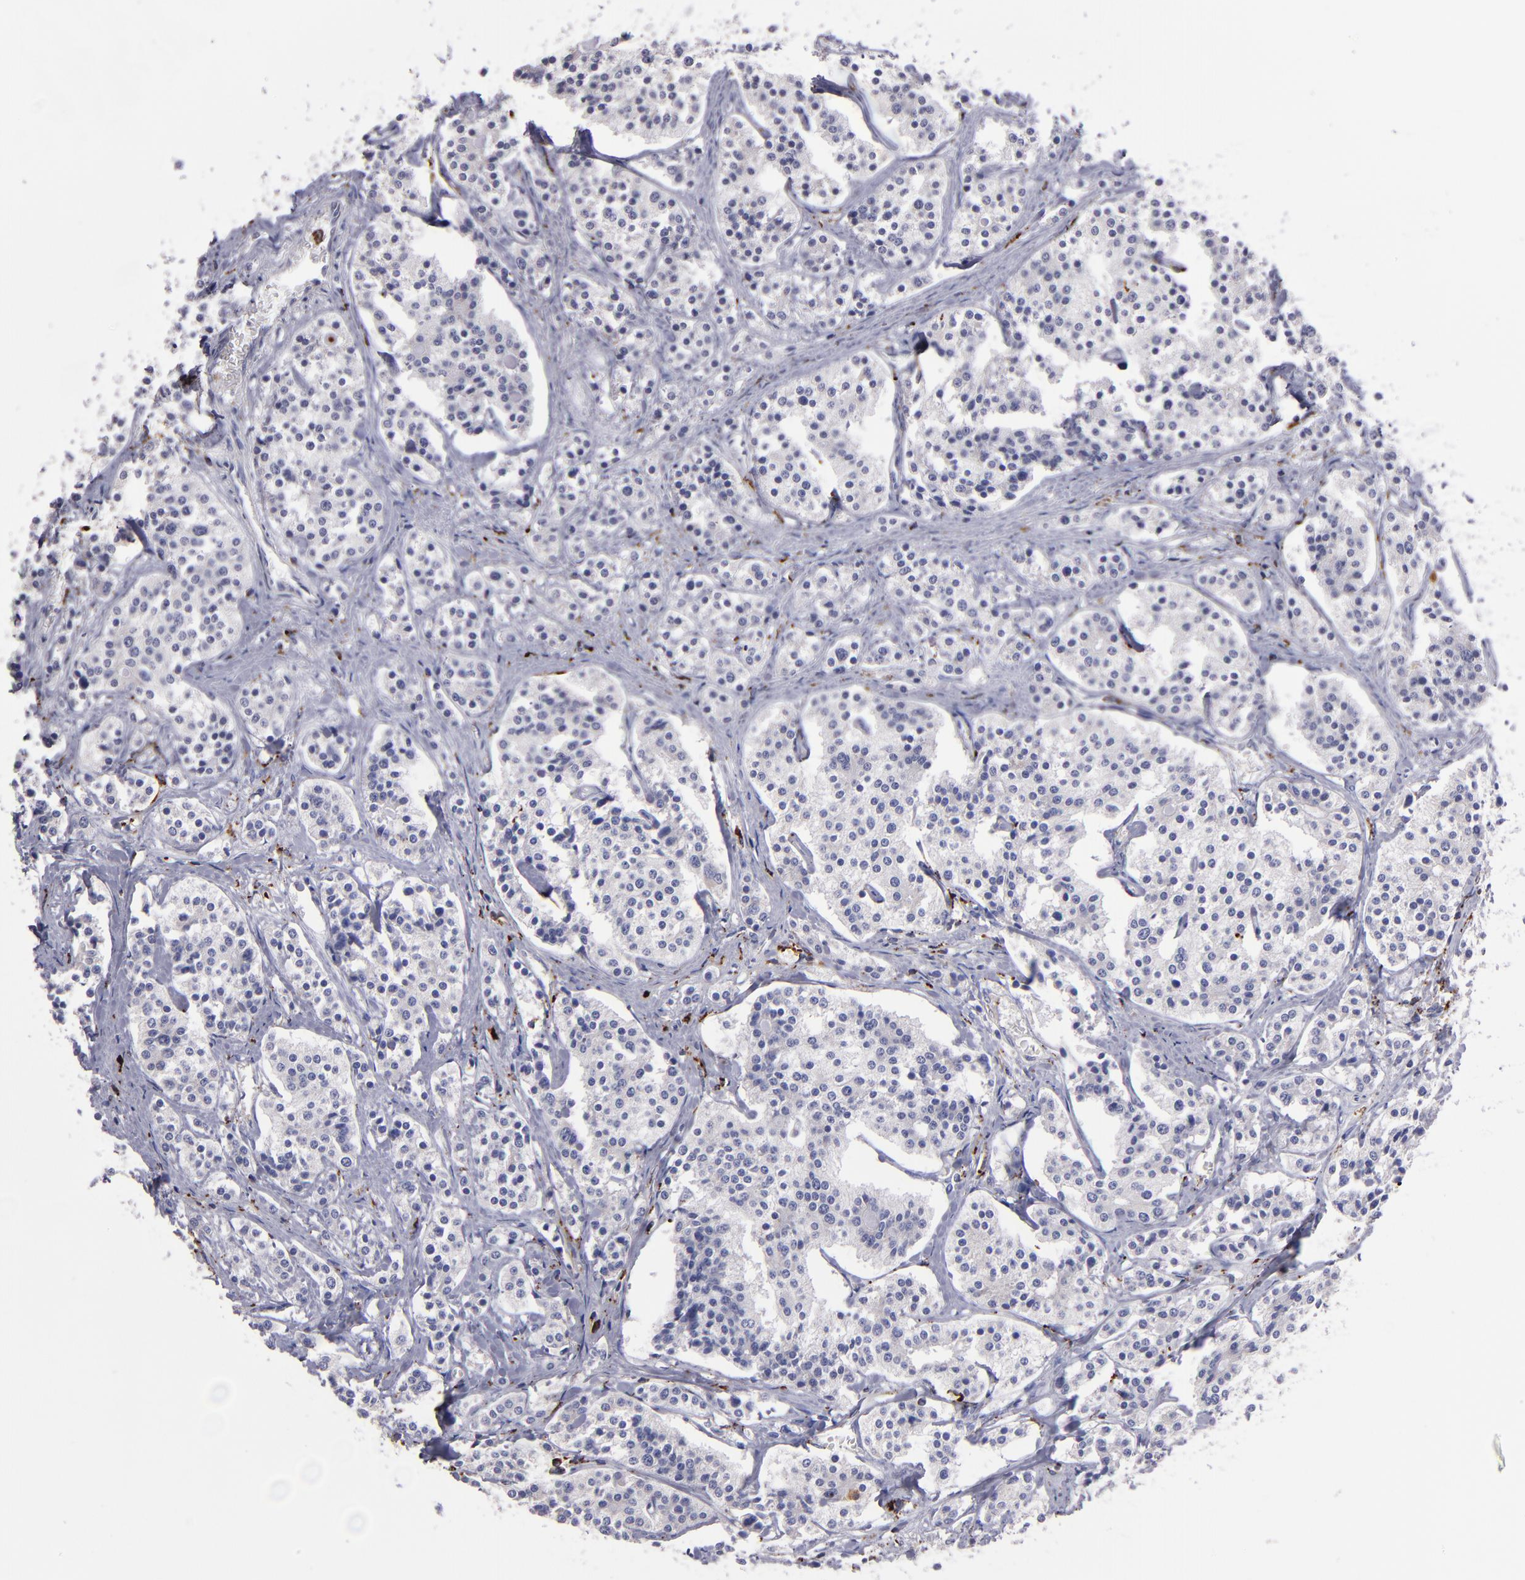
{"staining": {"intensity": "negative", "quantity": "none", "location": "none"}, "tissue": "carcinoid", "cell_type": "Tumor cells", "image_type": "cancer", "snomed": [{"axis": "morphology", "description": "Carcinoid, malignant, NOS"}, {"axis": "topography", "description": "Small intestine"}], "caption": "DAB (3,3'-diaminobenzidine) immunohistochemical staining of human carcinoid demonstrates no significant staining in tumor cells. (Brightfield microscopy of DAB IHC at high magnification).", "gene": "CTSS", "patient": {"sex": "male", "age": 63}}